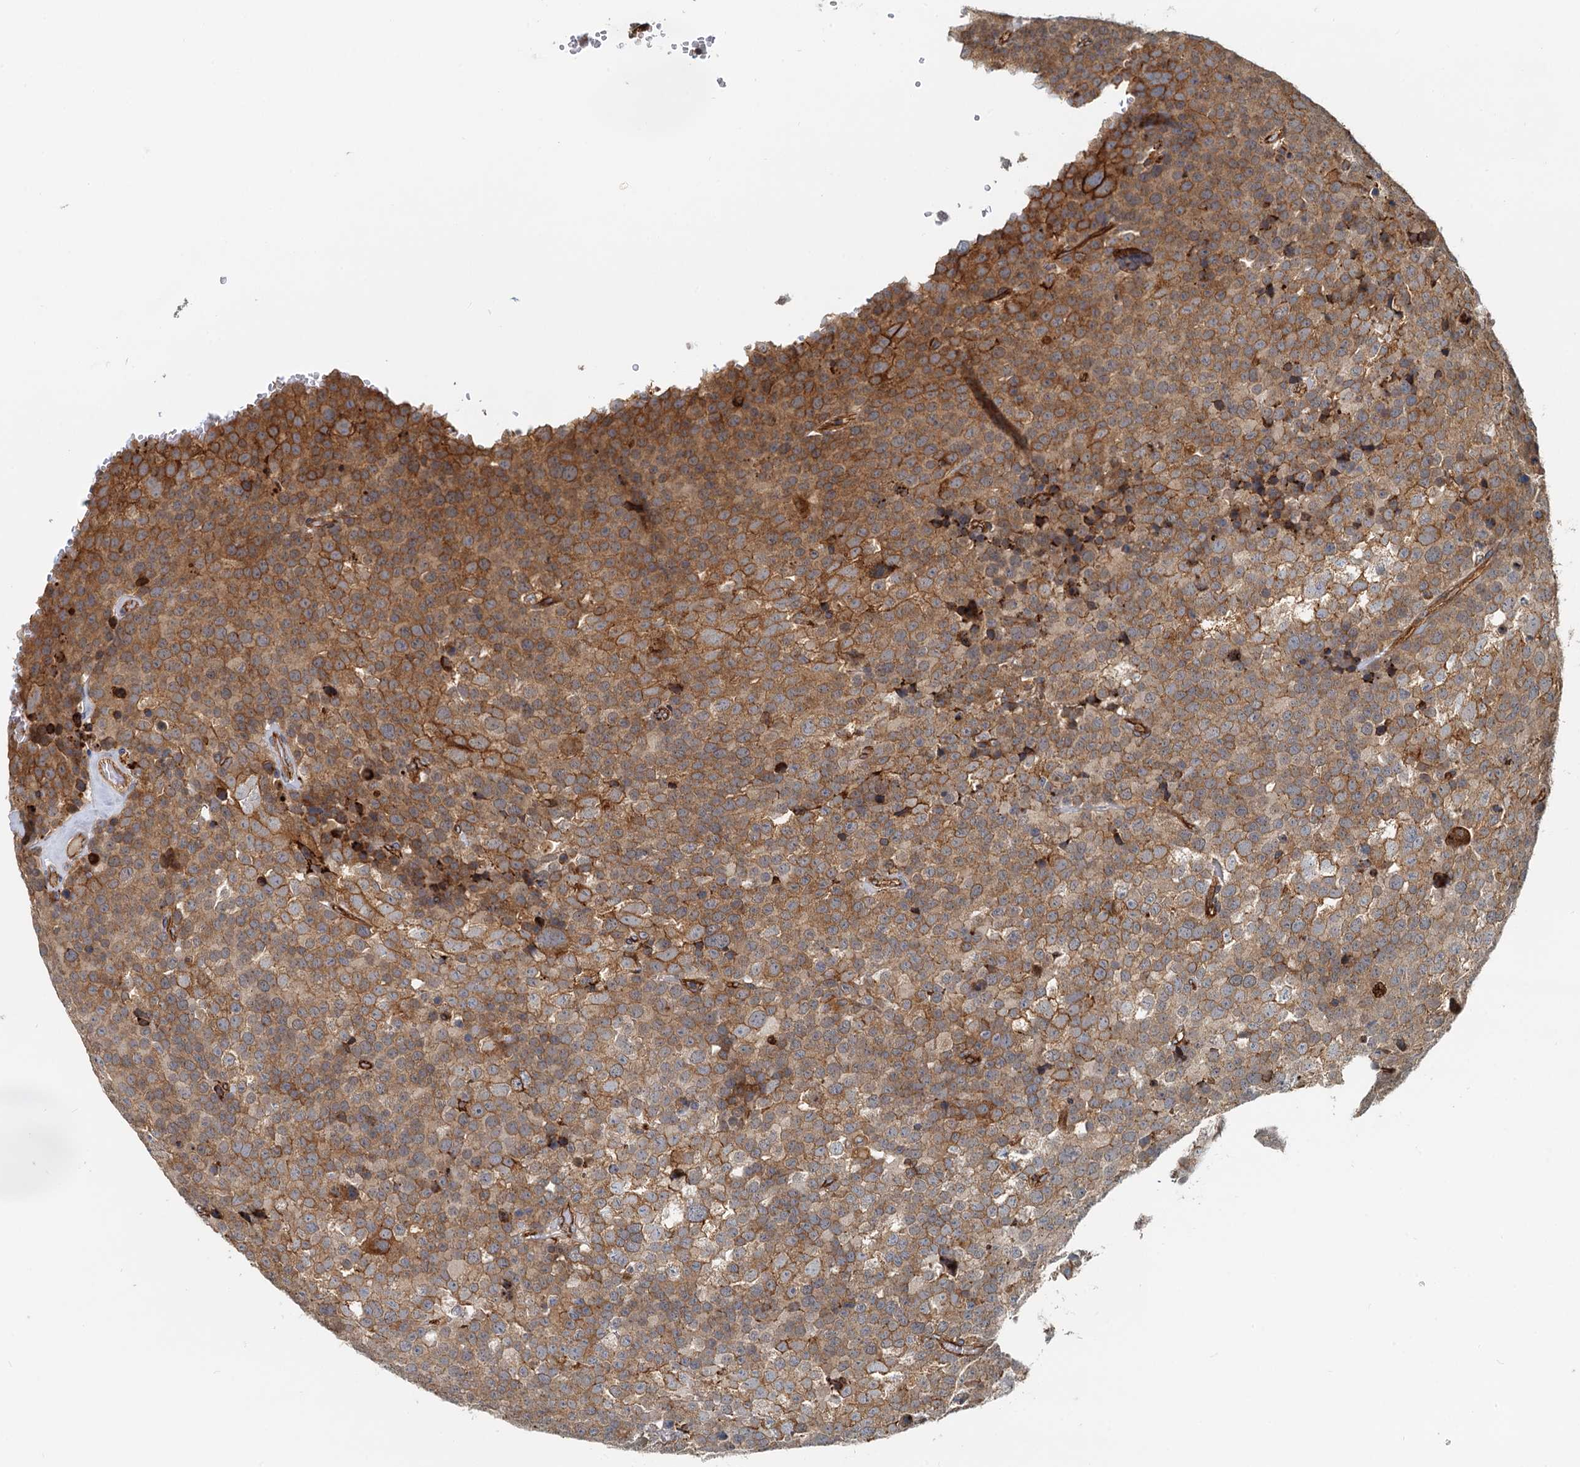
{"staining": {"intensity": "moderate", "quantity": ">75%", "location": "cytoplasmic/membranous"}, "tissue": "testis cancer", "cell_type": "Tumor cells", "image_type": "cancer", "snomed": [{"axis": "morphology", "description": "Seminoma, NOS"}, {"axis": "topography", "description": "Testis"}], "caption": "Tumor cells display medium levels of moderate cytoplasmic/membranous expression in approximately >75% of cells in human testis seminoma.", "gene": "NIPAL3", "patient": {"sex": "male", "age": 71}}